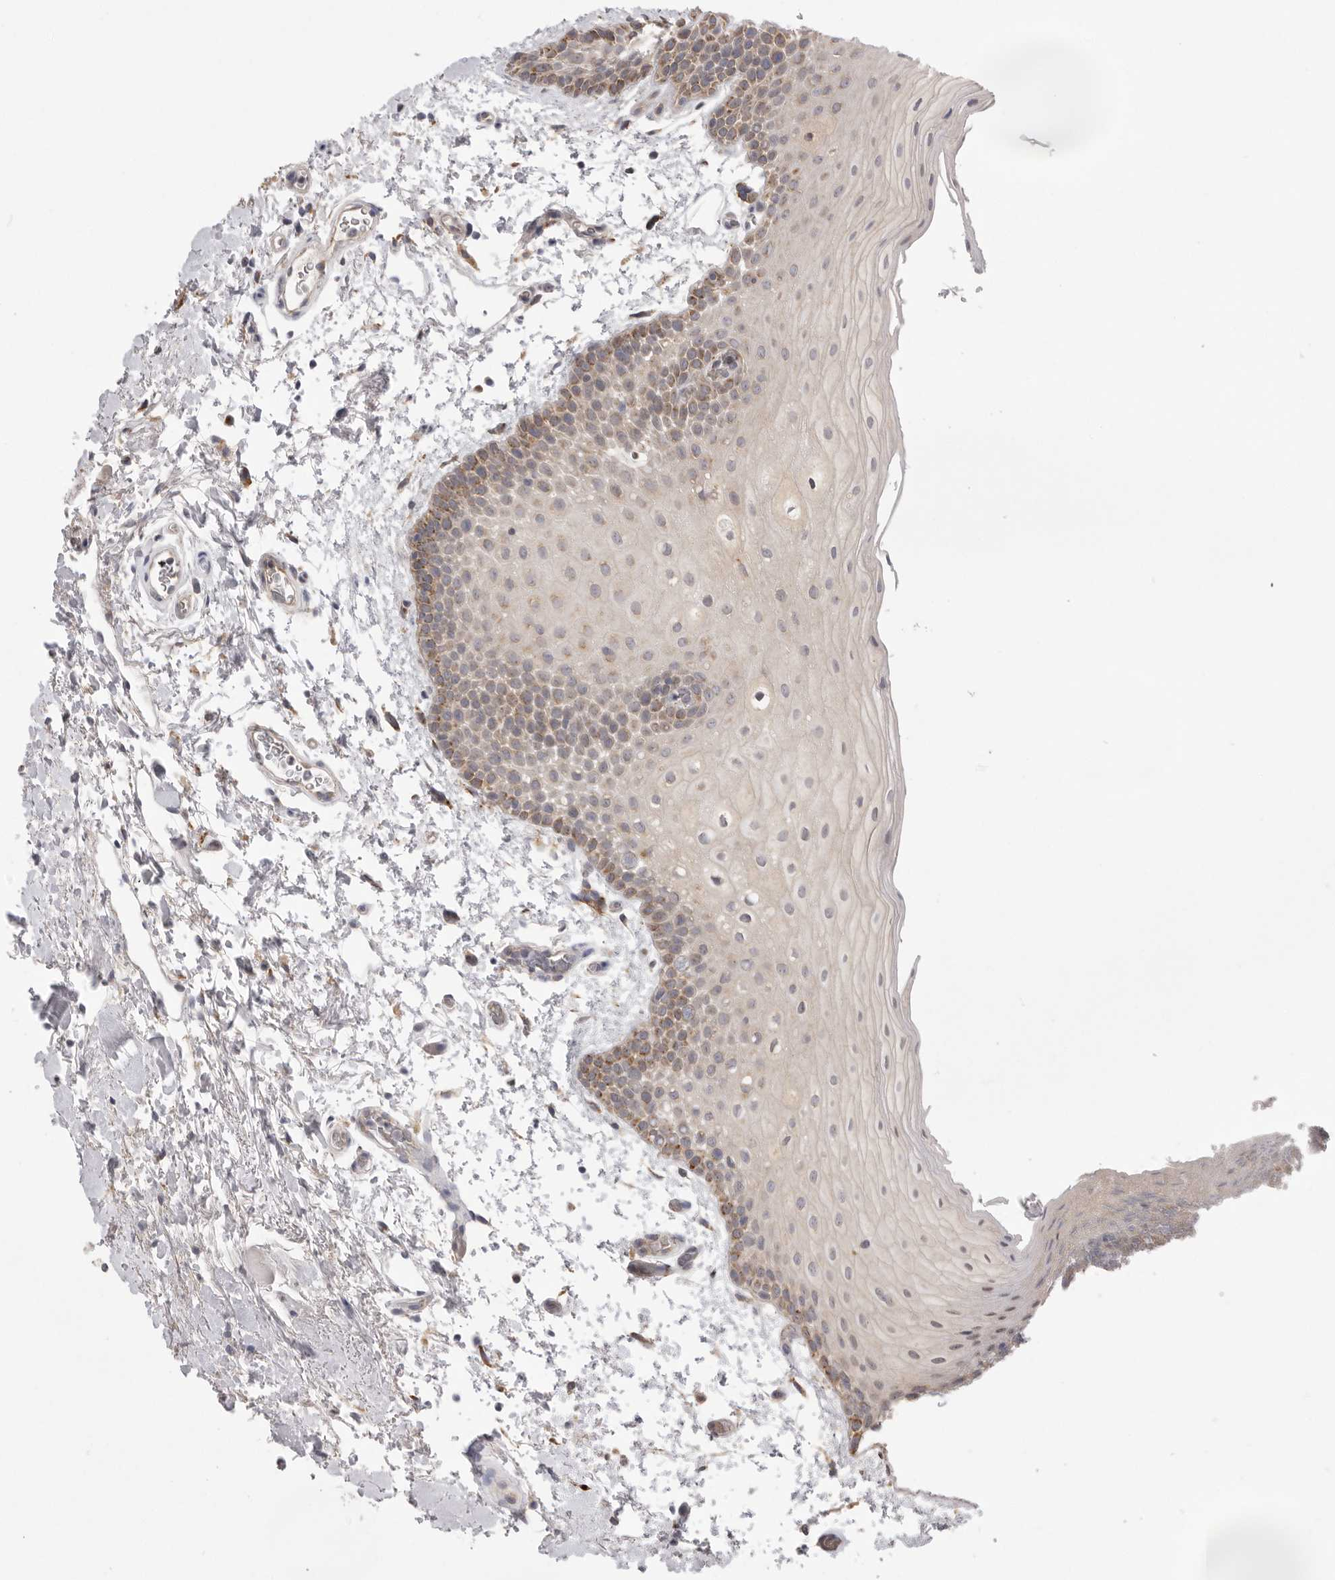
{"staining": {"intensity": "moderate", "quantity": "<25%", "location": "cytoplasmic/membranous"}, "tissue": "oral mucosa", "cell_type": "Squamous epithelial cells", "image_type": "normal", "snomed": [{"axis": "morphology", "description": "Normal tissue, NOS"}, {"axis": "topography", "description": "Oral tissue"}], "caption": "A high-resolution micrograph shows IHC staining of unremarkable oral mucosa, which displays moderate cytoplasmic/membranous staining in approximately <25% of squamous epithelial cells.", "gene": "TLR3", "patient": {"sex": "male", "age": 62}}